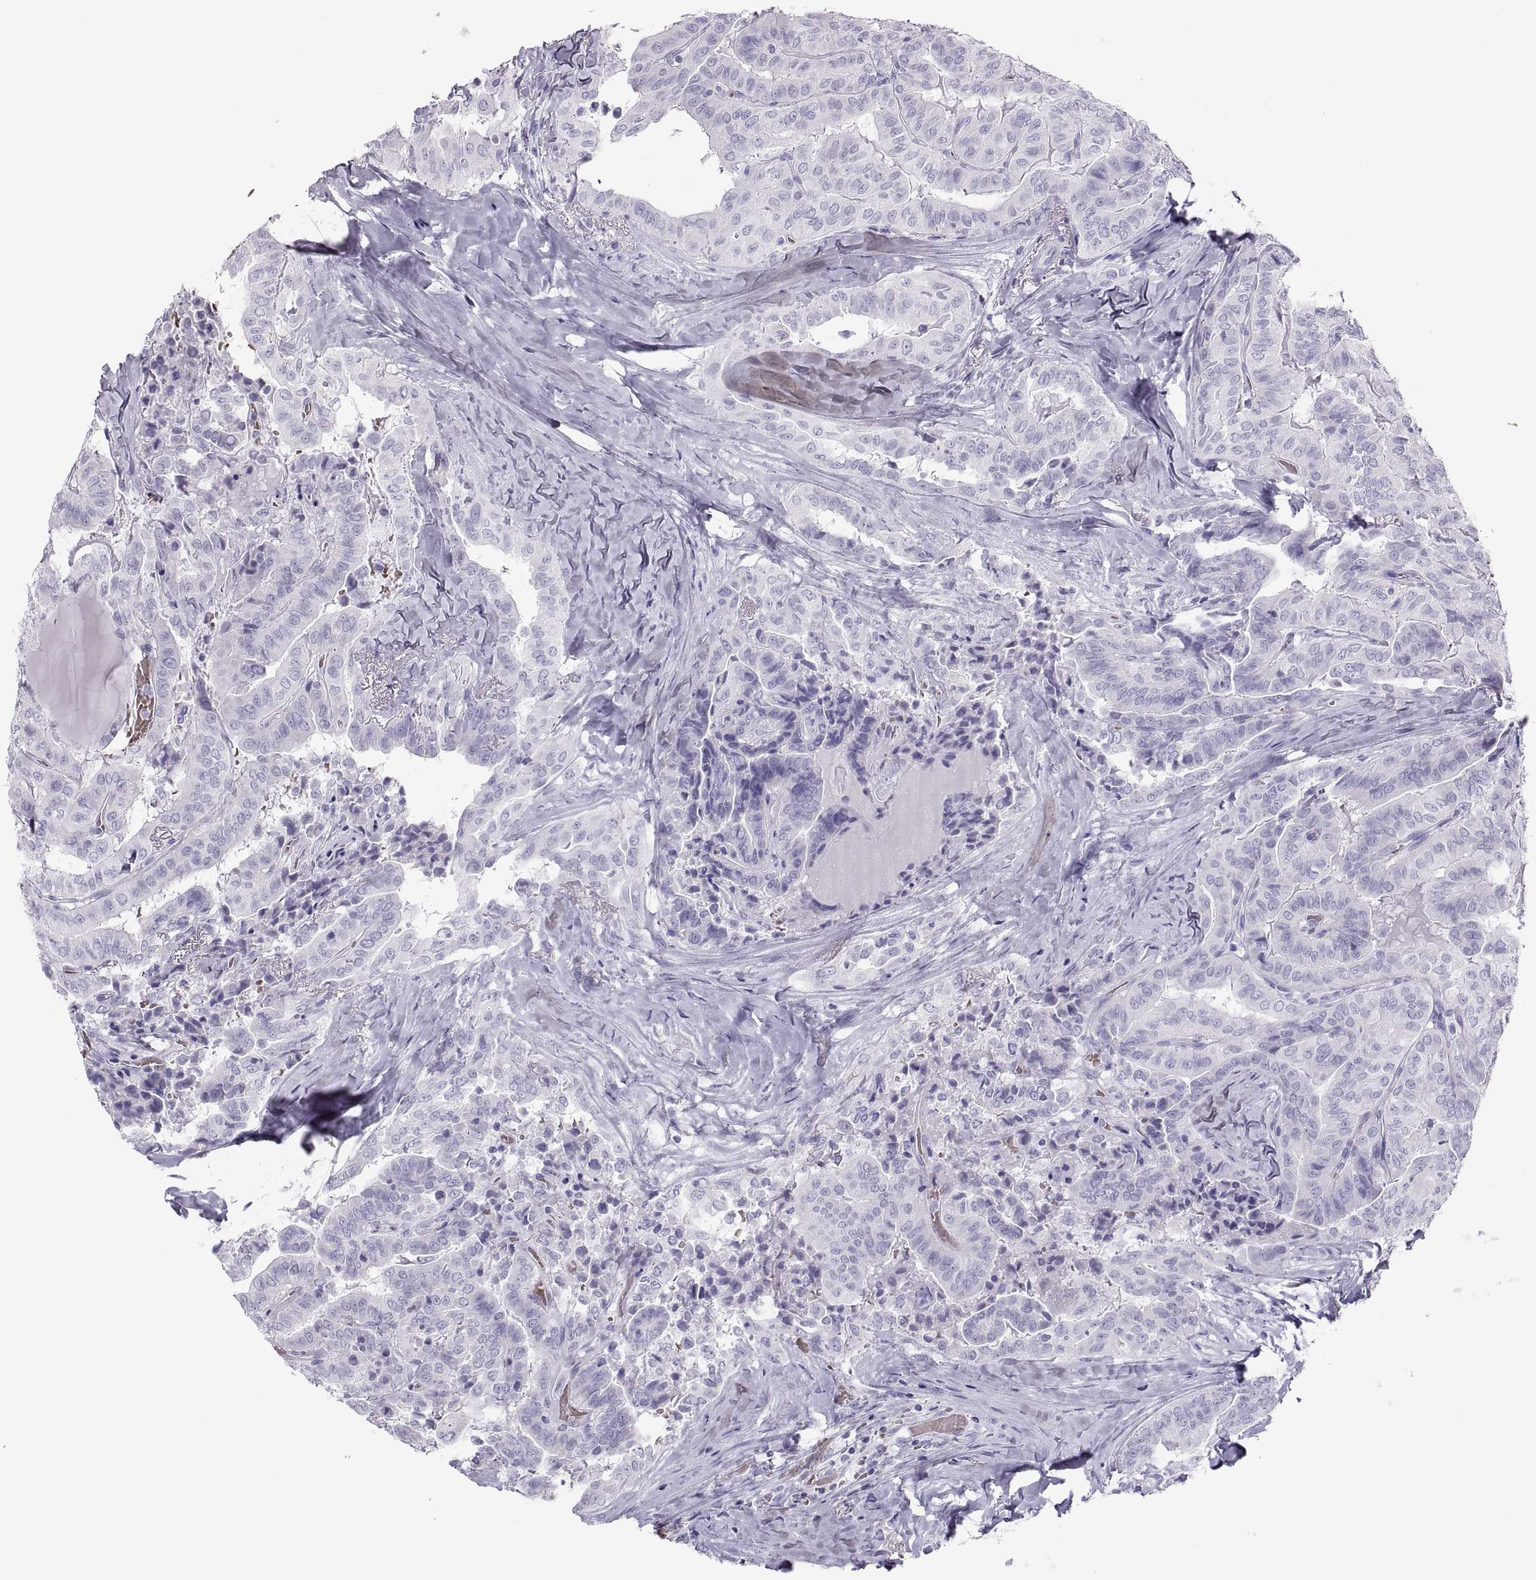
{"staining": {"intensity": "negative", "quantity": "none", "location": "none"}, "tissue": "thyroid cancer", "cell_type": "Tumor cells", "image_type": "cancer", "snomed": [{"axis": "morphology", "description": "Papillary adenocarcinoma, NOS"}, {"axis": "topography", "description": "Thyroid gland"}], "caption": "Immunohistochemistry (IHC) of thyroid cancer (papillary adenocarcinoma) displays no positivity in tumor cells.", "gene": "SEMG1", "patient": {"sex": "female", "age": 68}}